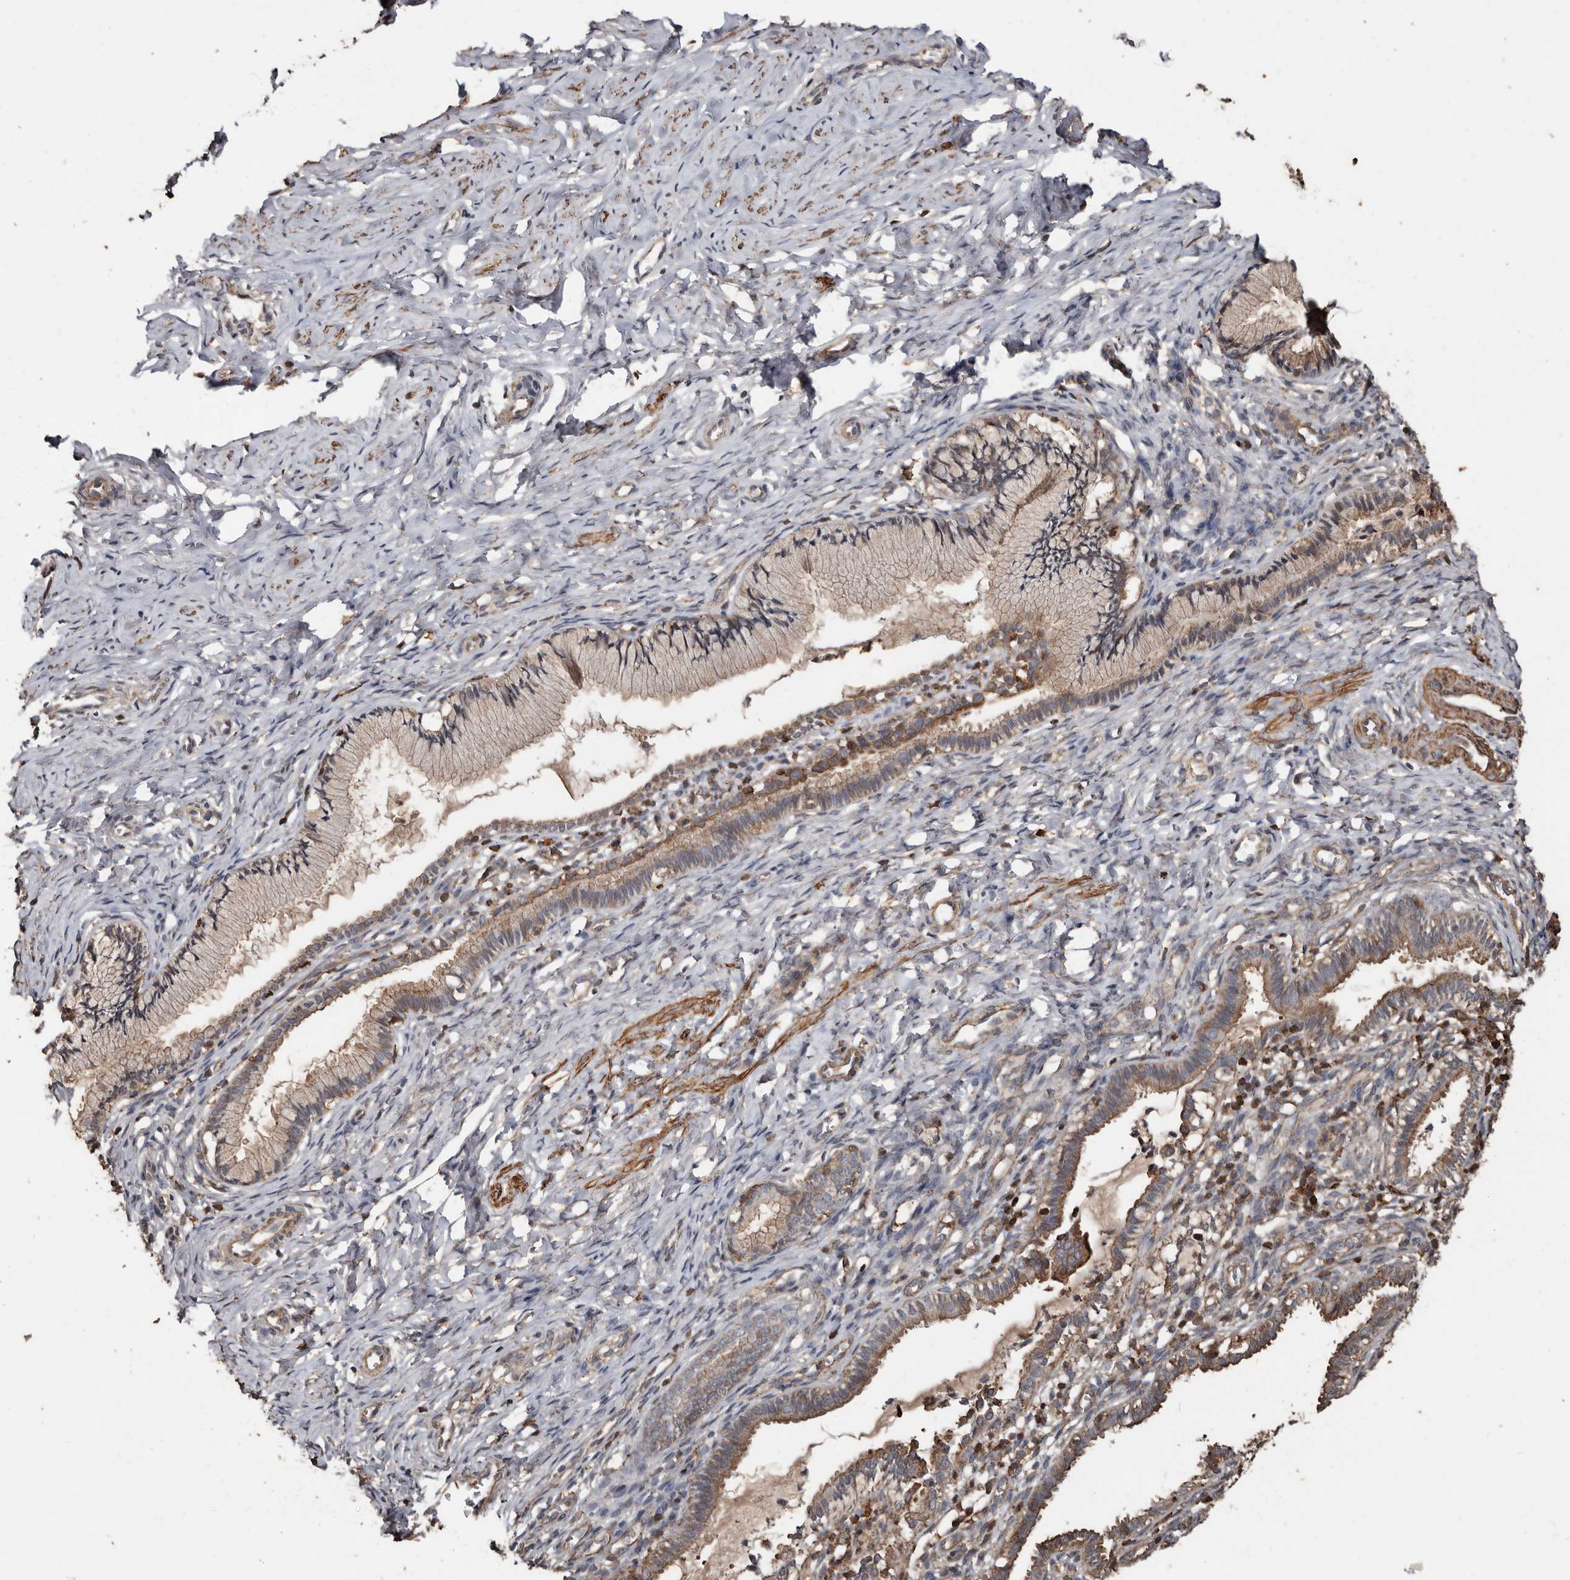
{"staining": {"intensity": "moderate", "quantity": "25%-75%", "location": "cytoplasmic/membranous"}, "tissue": "cervix", "cell_type": "Glandular cells", "image_type": "normal", "snomed": [{"axis": "morphology", "description": "Normal tissue, NOS"}, {"axis": "topography", "description": "Cervix"}], "caption": "Protein staining shows moderate cytoplasmic/membranous expression in approximately 25%-75% of glandular cells in benign cervix.", "gene": "GSK3A", "patient": {"sex": "female", "age": 27}}